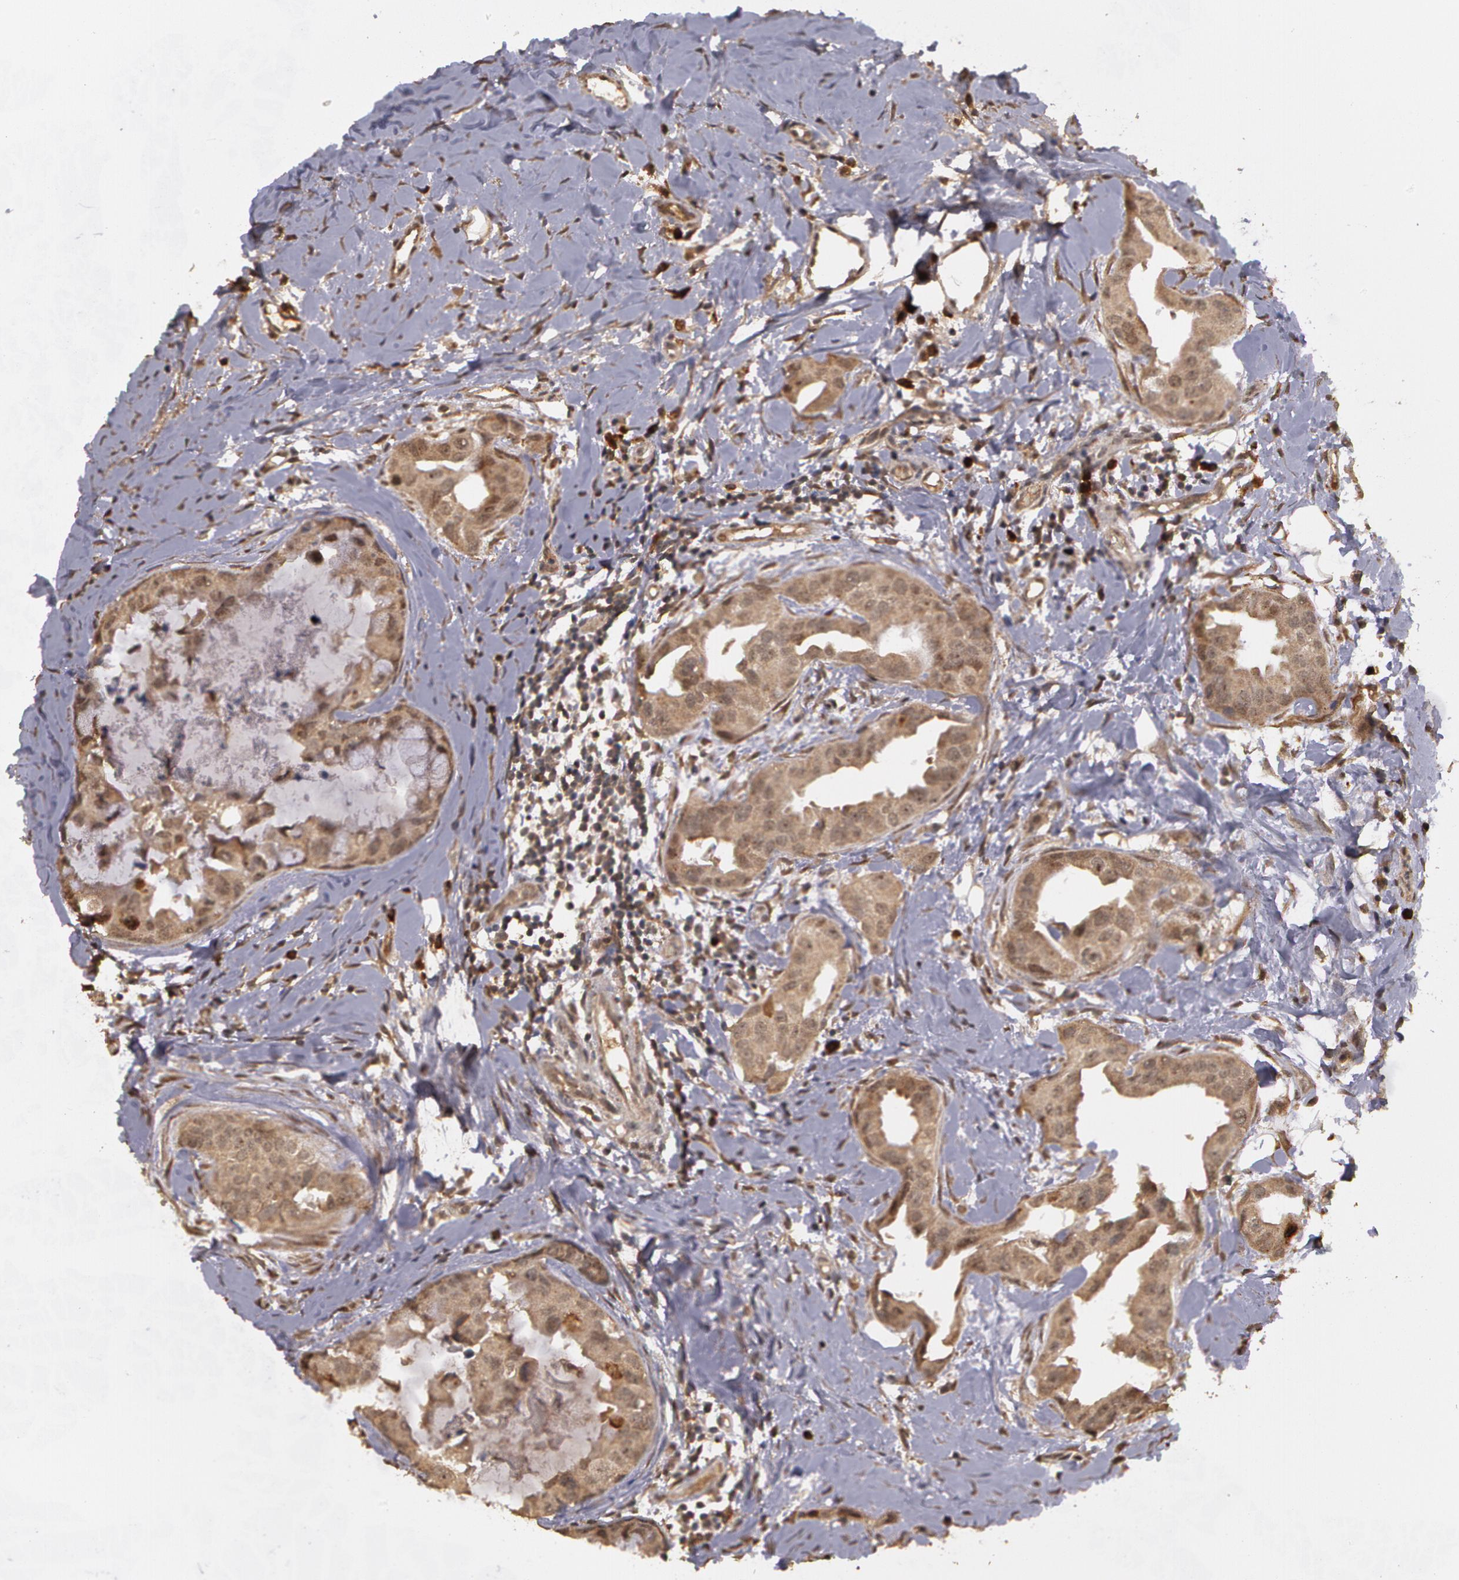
{"staining": {"intensity": "moderate", "quantity": ">75%", "location": "cytoplasmic/membranous"}, "tissue": "breast cancer", "cell_type": "Tumor cells", "image_type": "cancer", "snomed": [{"axis": "morphology", "description": "Duct carcinoma"}, {"axis": "topography", "description": "Breast"}], "caption": "Moderate cytoplasmic/membranous protein expression is present in about >75% of tumor cells in breast cancer. The staining was performed using DAB to visualize the protein expression in brown, while the nuclei were stained in blue with hematoxylin (Magnification: 20x).", "gene": "GLIS1", "patient": {"sex": "female", "age": 40}}